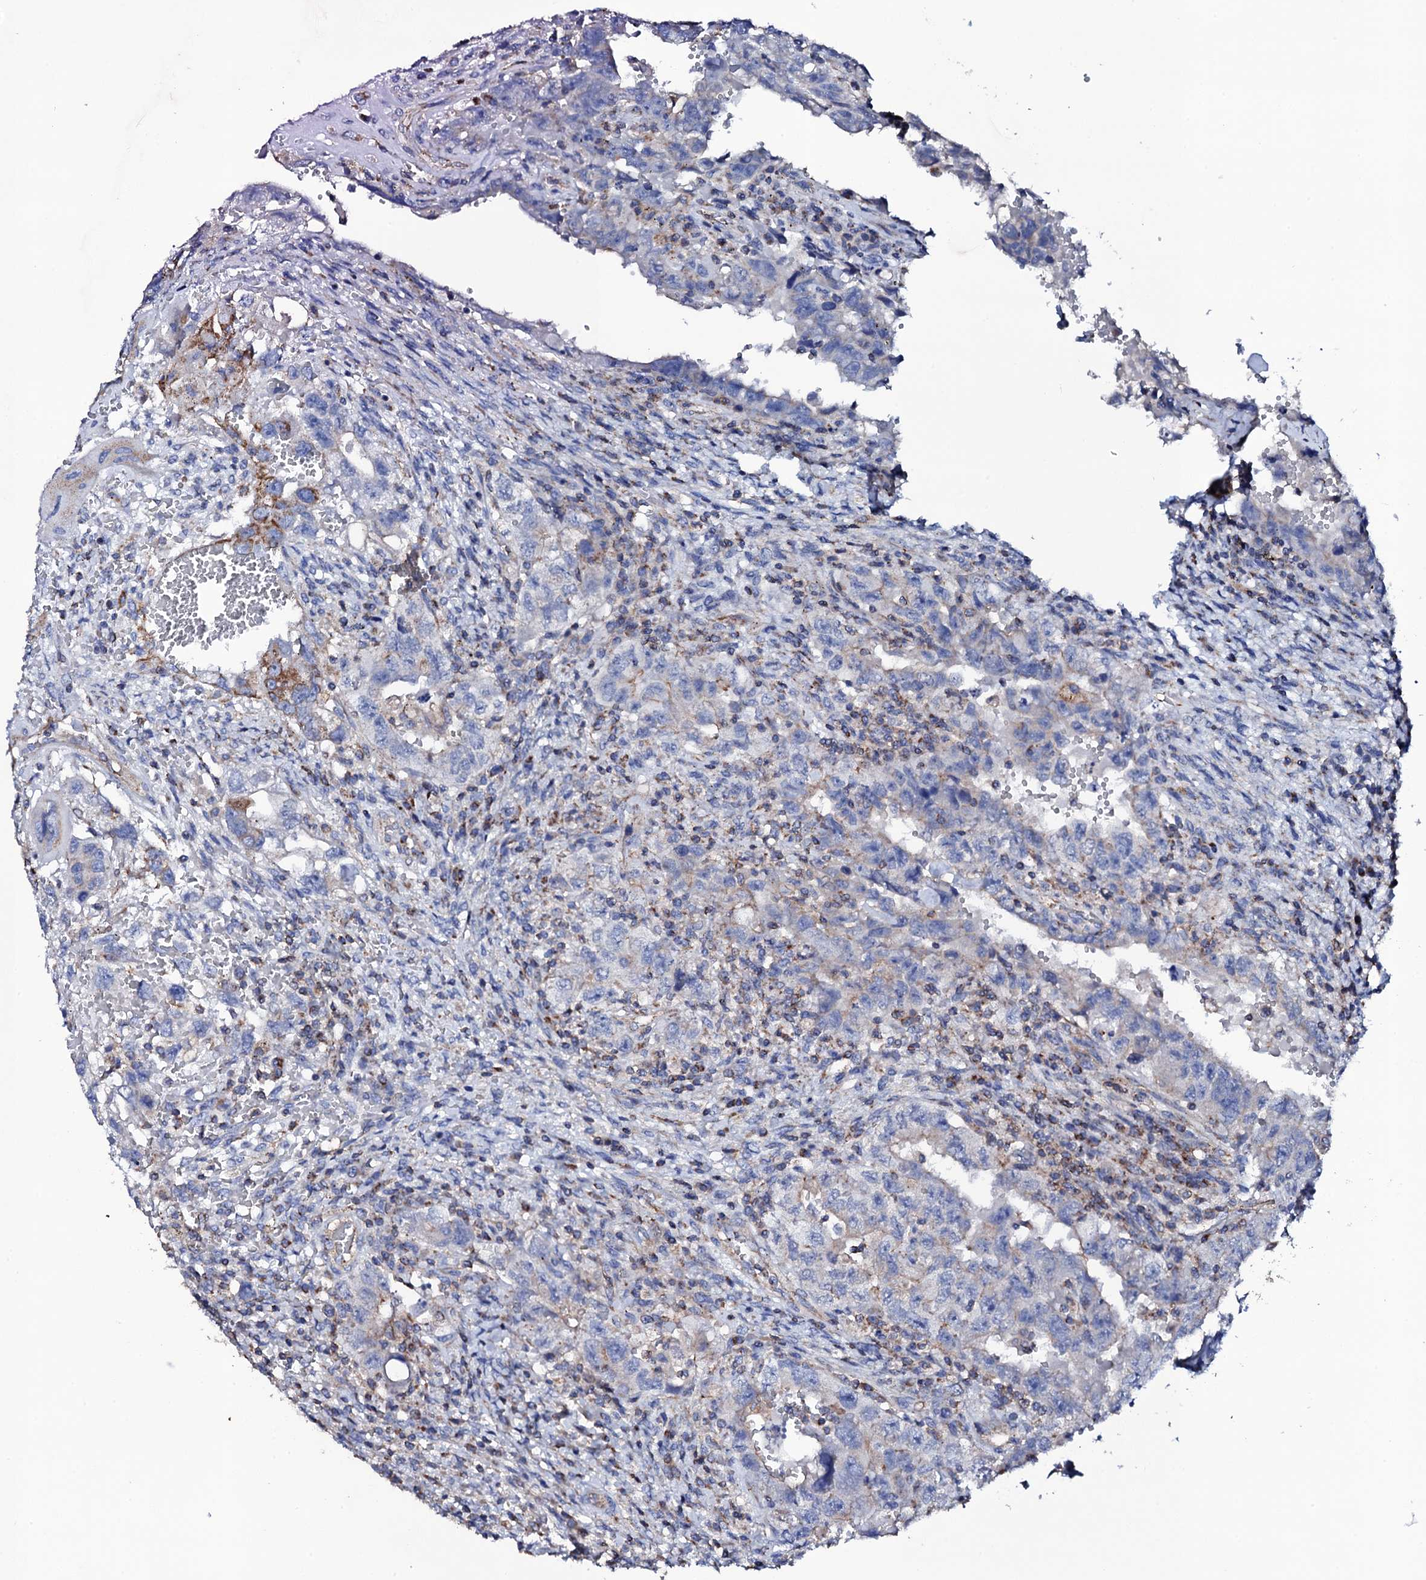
{"staining": {"intensity": "moderate", "quantity": "<25%", "location": "cytoplasmic/membranous"}, "tissue": "testis cancer", "cell_type": "Tumor cells", "image_type": "cancer", "snomed": [{"axis": "morphology", "description": "Carcinoma, Embryonal, NOS"}, {"axis": "topography", "description": "Testis"}], "caption": "Immunohistochemical staining of testis cancer reveals low levels of moderate cytoplasmic/membranous protein expression in about <25% of tumor cells. The staining was performed using DAB (3,3'-diaminobenzidine), with brown indicating positive protein expression. Nuclei are stained blue with hematoxylin.", "gene": "TCAF2", "patient": {"sex": "male", "age": 26}}